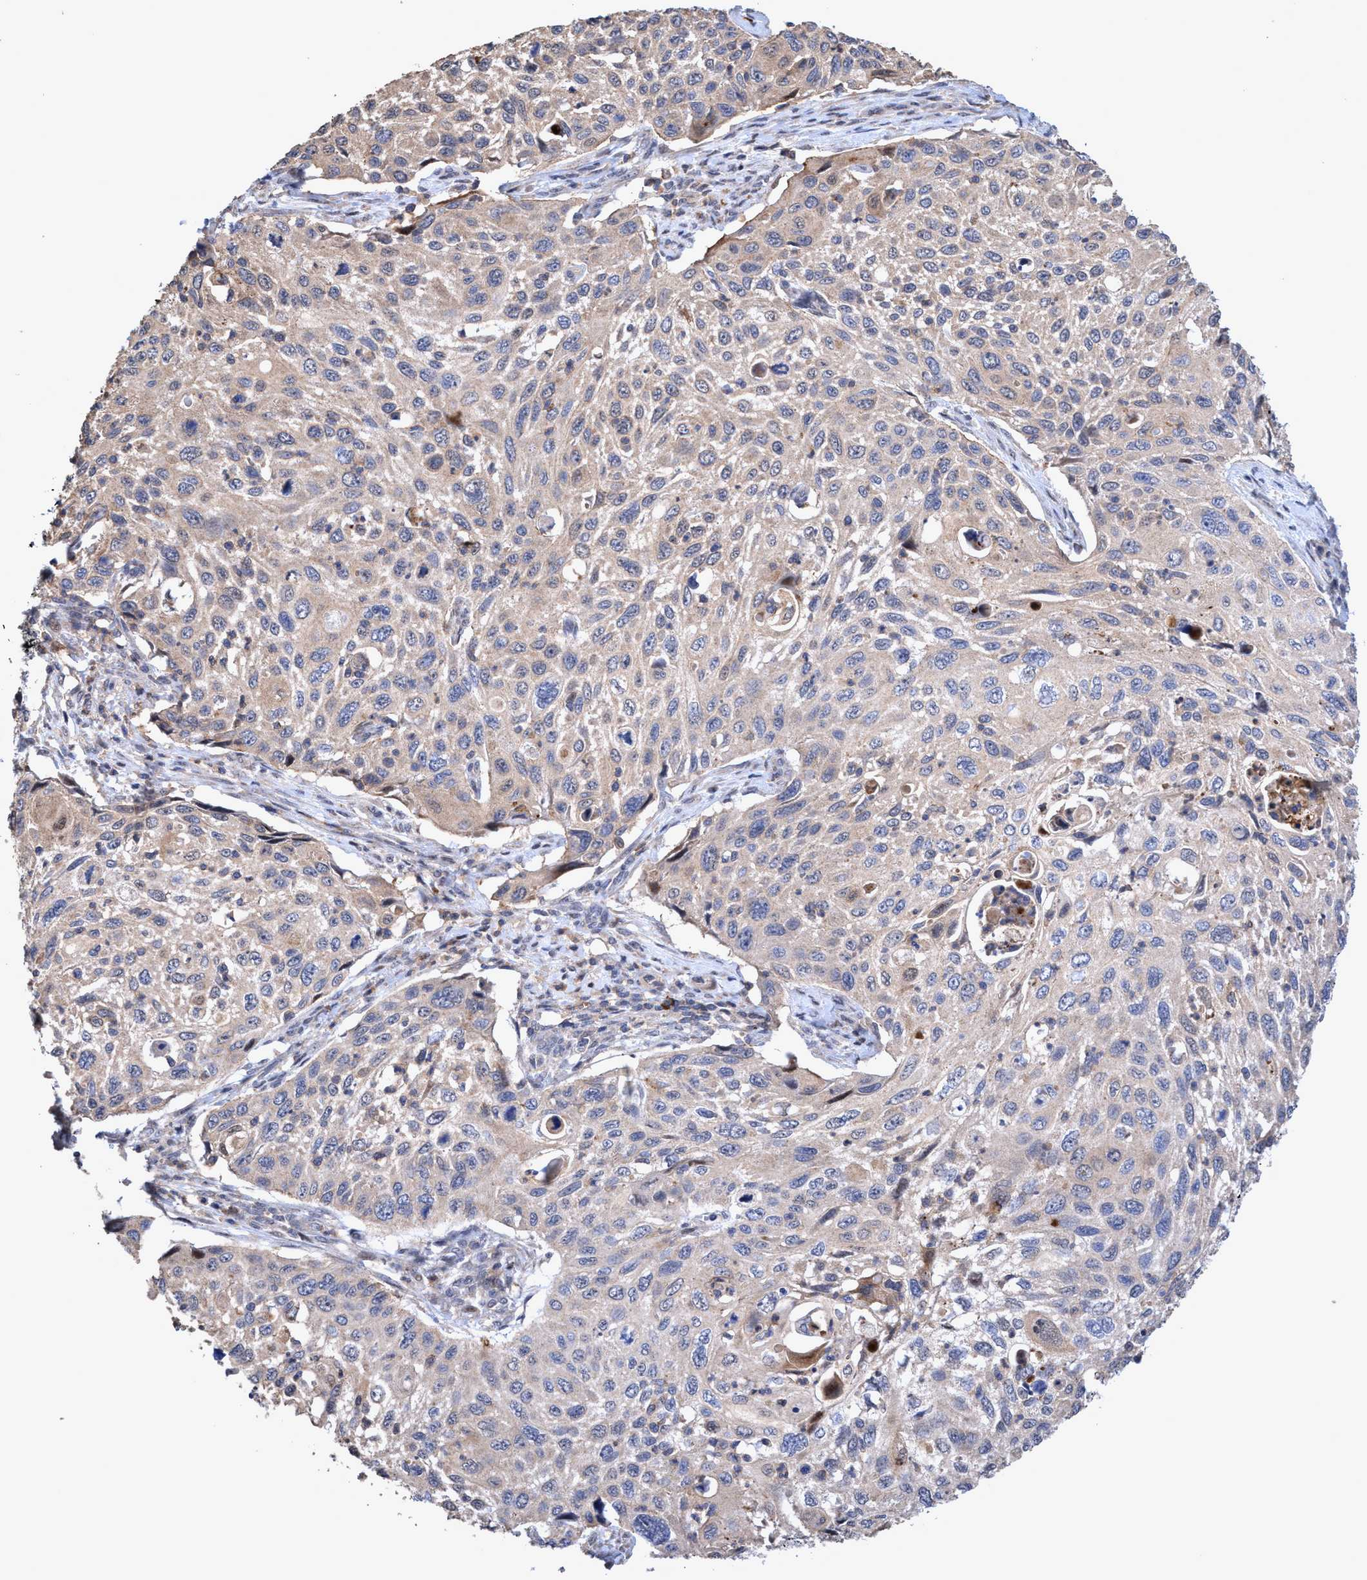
{"staining": {"intensity": "weak", "quantity": "<25%", "location": "cytoplasmic/membranous"}, "tissue": "cervical cancer", "cell_type": "Tumor cells", "image_type": "cancer", "snomed": [{"axis": "morphology", "description": "Squamous cell carcinoma, NOS"}, {"axis": "topography", "description": "Cervix"}], "caption": "Immunohistochemical staining of cervical squamous cell carcinoma reveals no significant expression in tumor cells.", "gene": "ZNF677", "patient": {"sex": "female", "age": 70}}